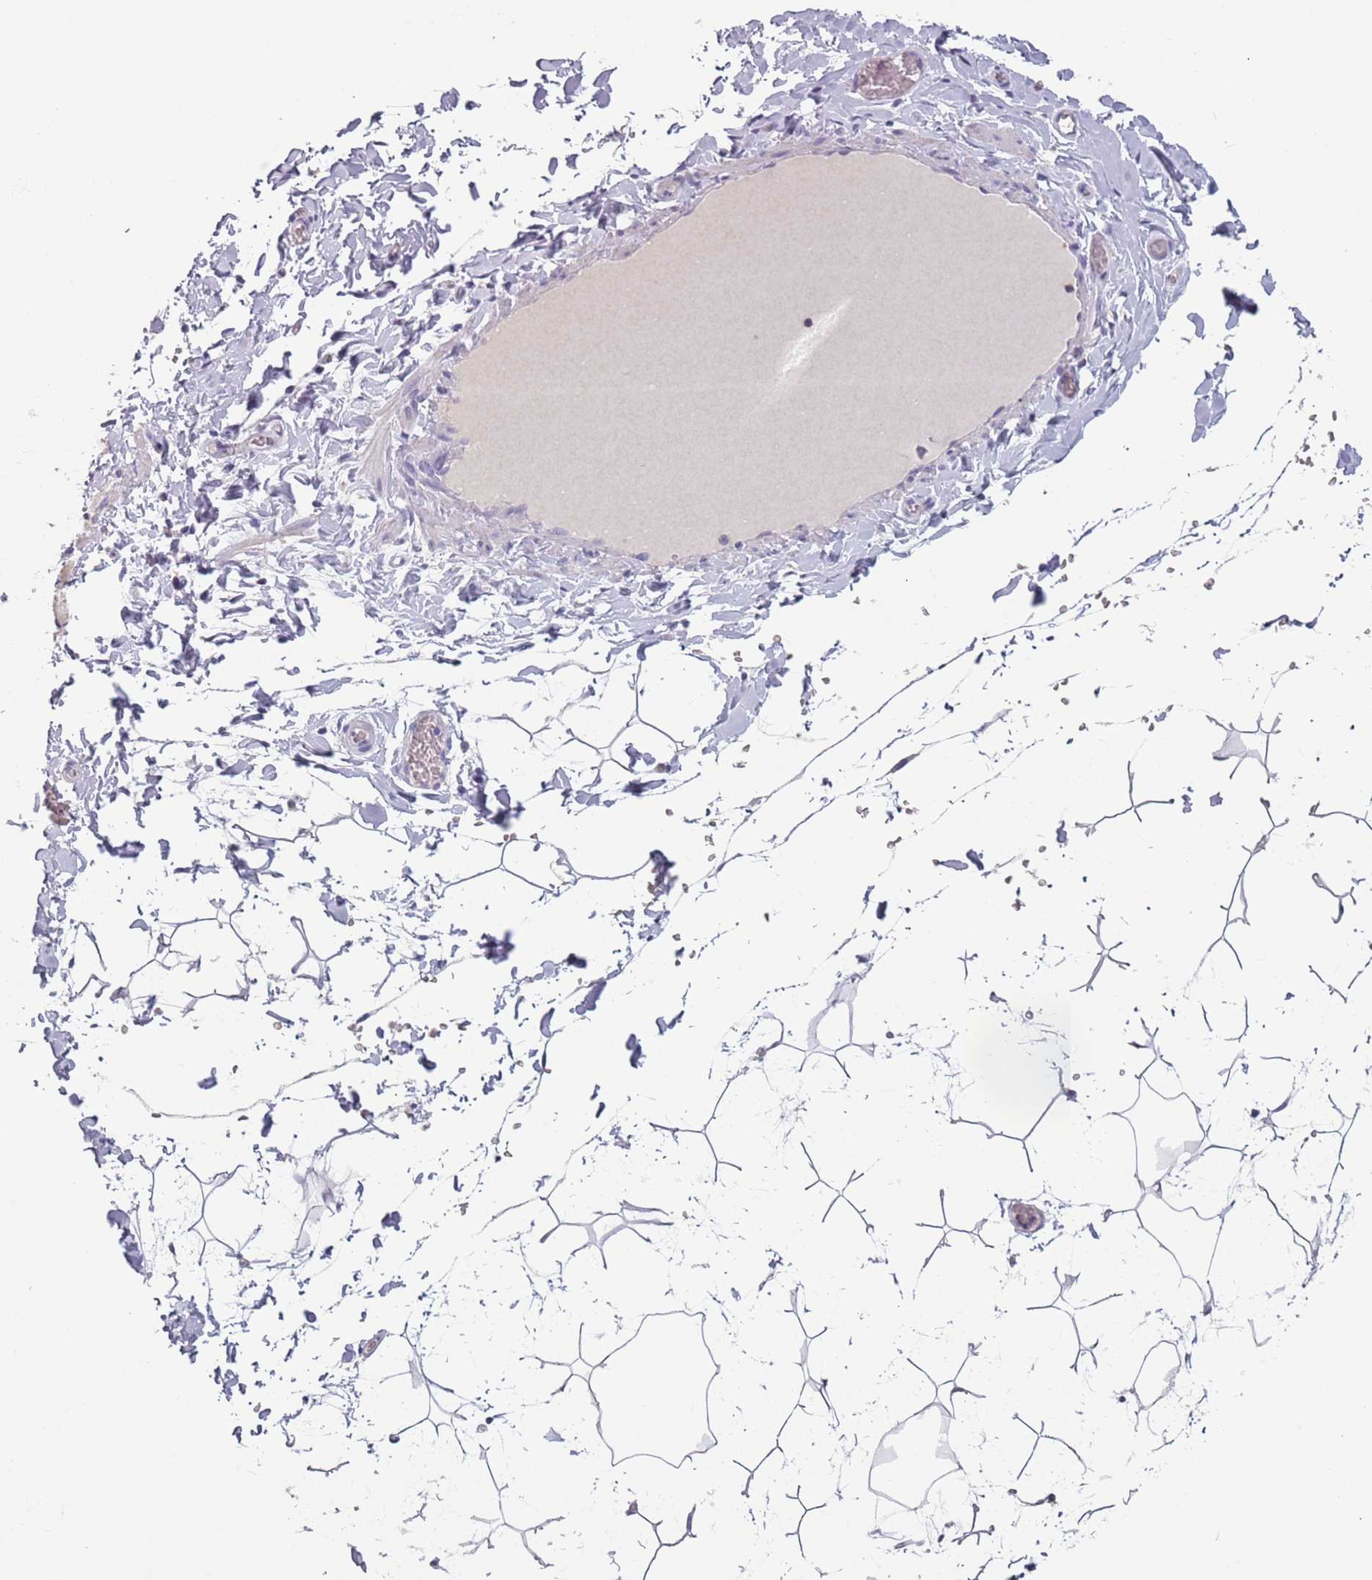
{"staining": {"intensity": "negative", "quantity": "none", "location": "none"}, "tissue": "adipose tissue", "cell_type": "Adipocytes", "image_type": "normal", "snomed": [{"axis": "morphology", "description": "Normal tissue, NOS"}, {"axis": "topography", "description": "Gallbladder"}, {"axis": "topography", "description": "Peripheral nerve tissue"}], "caption": "The image reveals no significant positivity in adipocytes of adipose tissue. (DAB (3,3'-diaminobenzidine) immunohistochemistry (IHC), high magnification).", "gene": "SUN5", "patient": {"sex": "male", "age": 38}}